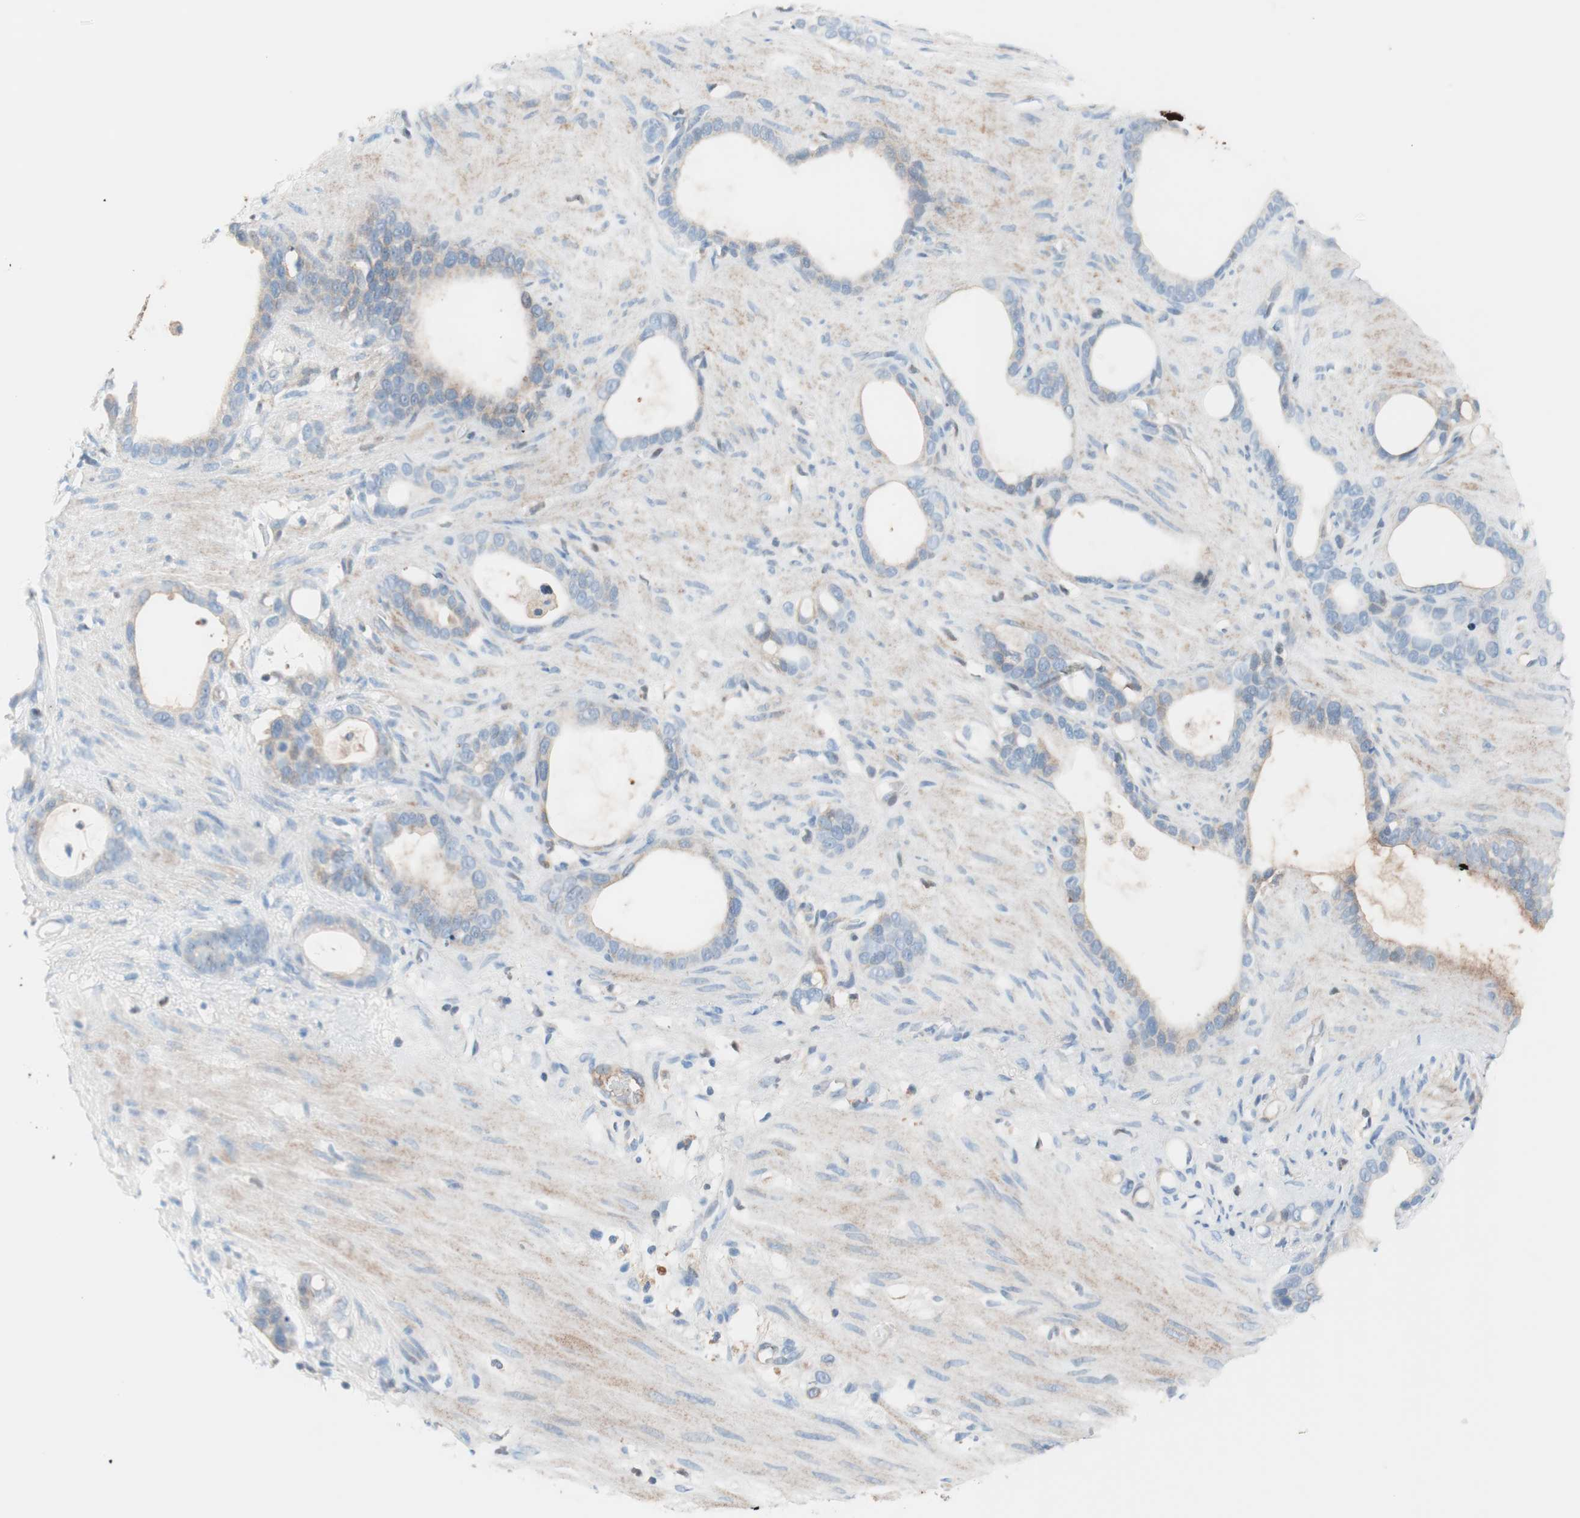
{"staining": {"intensity": "weak", "quantity": "<25%", "location": "cytoplasmic/membranous"}, "tissue": "stomach cancer", "cell_type": "Tumor cells", "image_type": "cancer", "snomed": [{"axis": "morphology", "description": "Adenocarcinoma, NOS"}, {"axis": "topography", "description": "Stomach"}], "caption": "IHC micrograph of neoplastic tissue: human stomach adenocarcinoma stained with DAB demonstrates no significant protein expression in tumor cells.", "gene": "RBP4", "patient": {"sex": "female", "age": 75}}